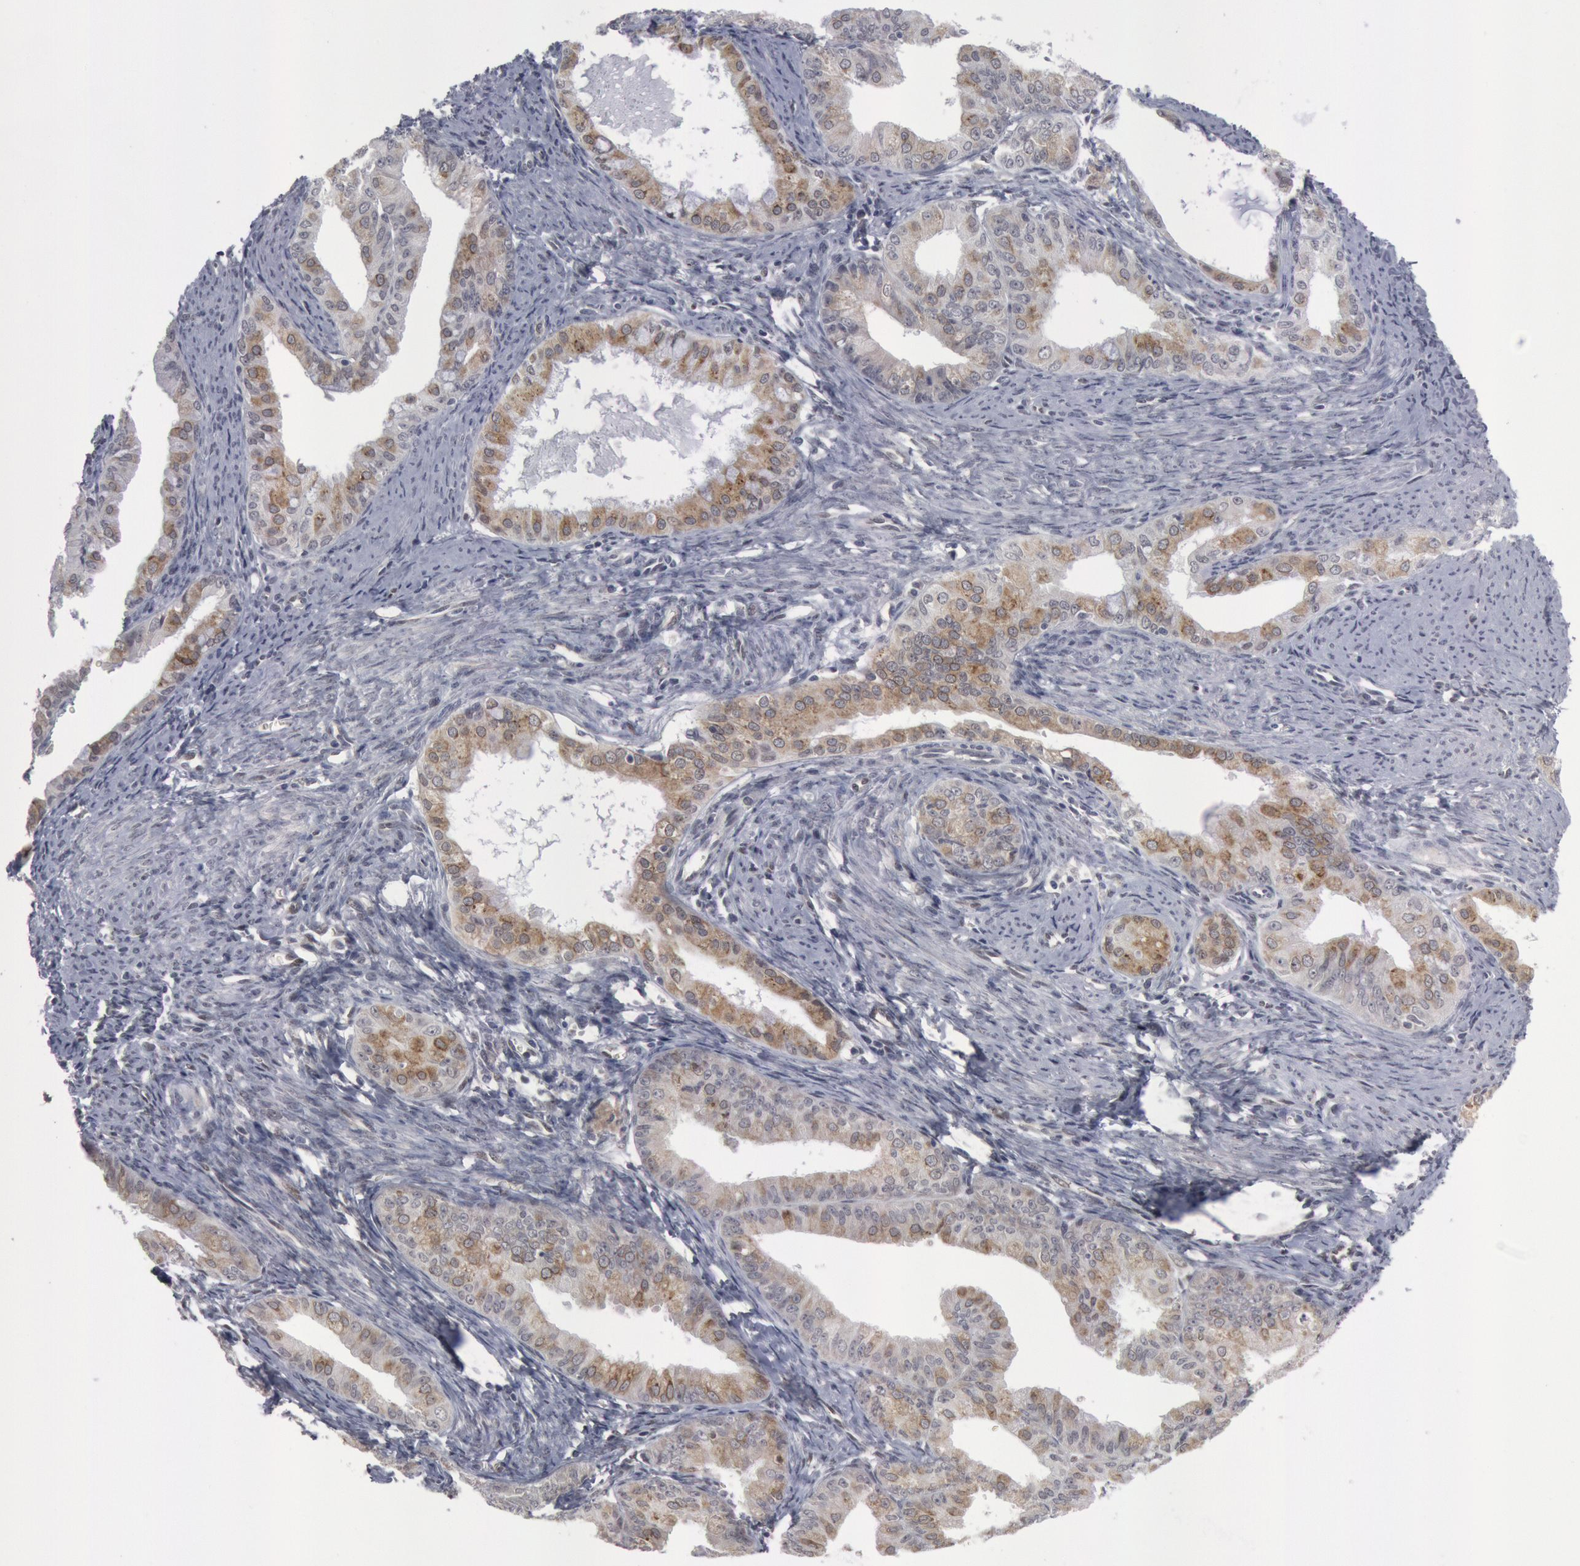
{"staining": {"intensity": "negative", "quantity": "none", "location": "none"}, "tissue": "endometrial cancer", "cell_type": "Tumor cells", "image_type": "cancer", "snomed": [{"axis": "morphology", "description": "Adenocarcinoma, NOS"}, {"axis": "topography", "description": "Endometrium"}], "caption": "Endometrial adenocarcinoma stained for a protein using IHC reveals no expression tumor cells.", "gene": "FOXO1", "patient": {"sex": "female", "age": 76}}